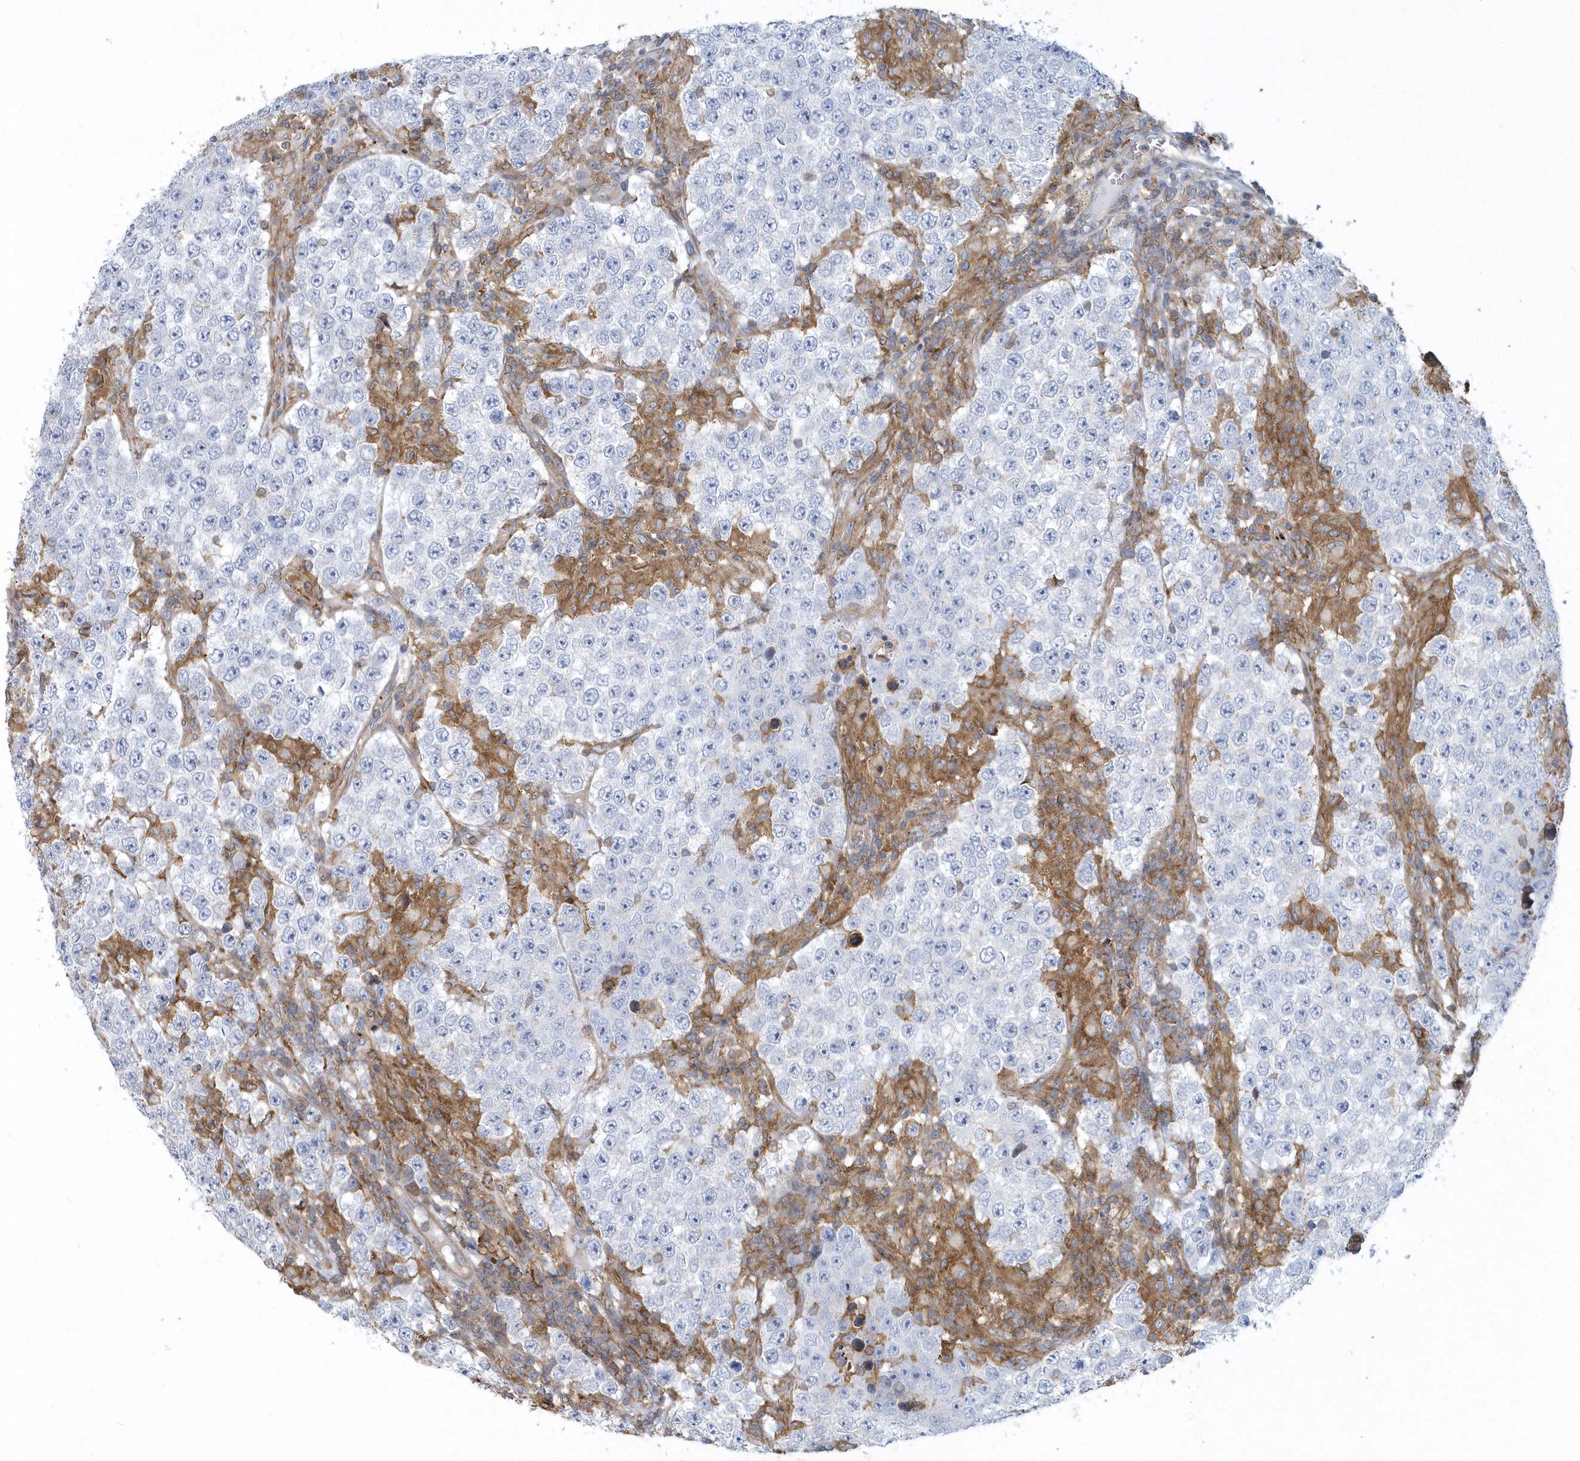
{"staining": {"intensity": "negative", "quantity": "none", "location": "none"}, "tissue": "testis cancer", "cell_type": "Tumor cells", "image_type": "cancer", "snomed": [{"axis": "morphology", "description": "Normal tissue, NOS"}, {"axis": "morphology", "description": "Urothelial carcinoma, High grade"}, {"axis": "morphology", "description": "Seminoma, NOS"}, {"axis": "morphology", "description": "Carcinoma, Embryonal, NOS"}, {"axis": "topography", "description": "Urinary bladder"}, {"axis": "topography", "description": "Testis"}], "caption": "Testis cancer (embryonal carcinoma) was stained to show a protein in brown. There is no significant positivity in tumor cells.", "gene": "ARAP2", "patient": {"sex": "male", "age": 41}}